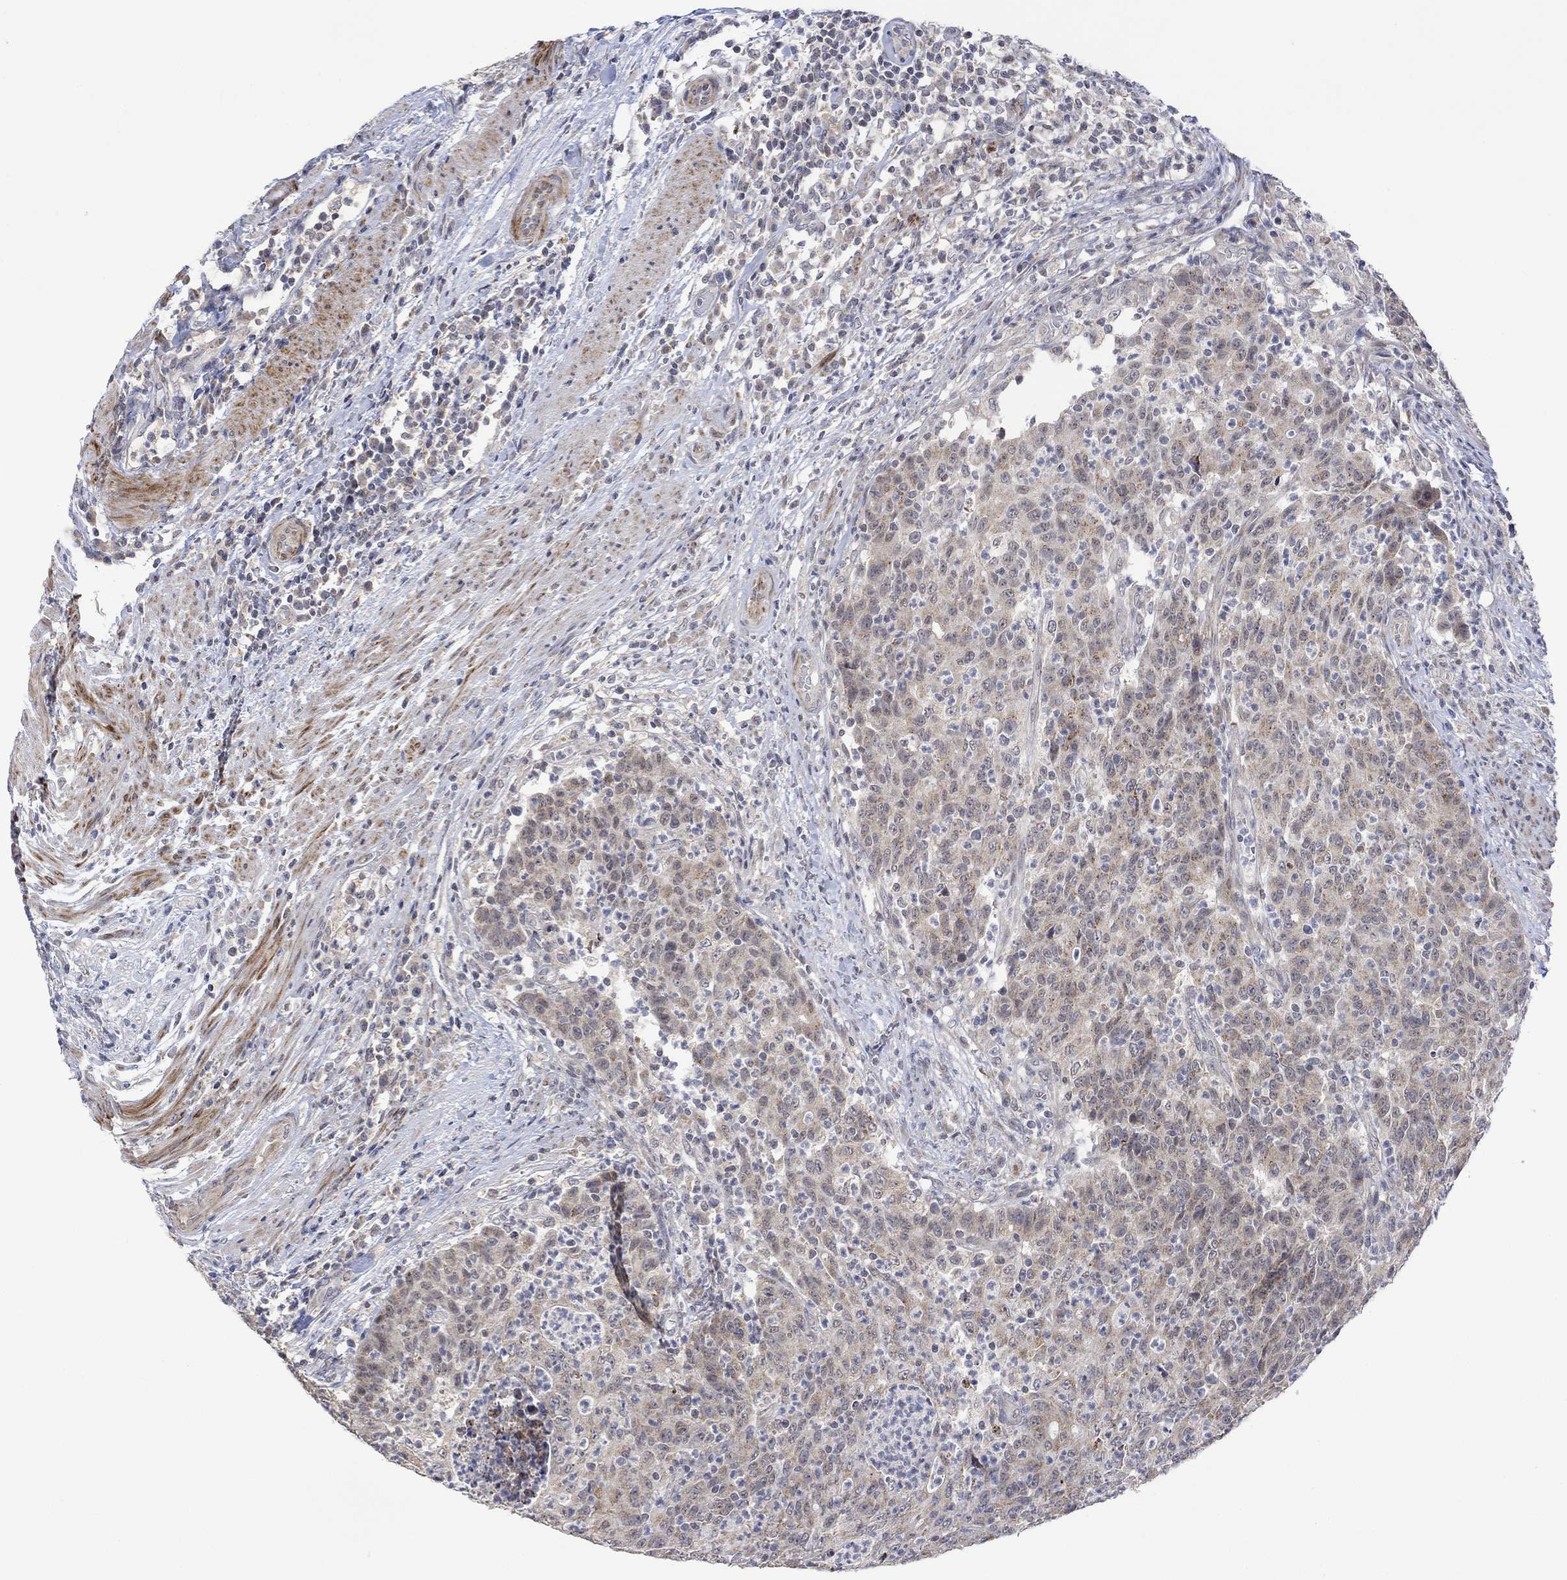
{"staining": {"intensity": "weak", "quantity": "<25%", "location": "cytoplasmic/membranous"}, "tissue": "colorectal cancer", "cell_type": "Tumor cells", "image_type": "cancer", "snomed": [{"axis": "morphology", "description": "Adenocarcinoma, NOS"}, {"axis": "topography", "description": "Colon"}], "caption": "Colorectal cancer was stained to show a protein in brown. There is no significant positivity in tumor cells.", "gene": "SLC48A1", "patient": {"sex": "male", "age": 70}}